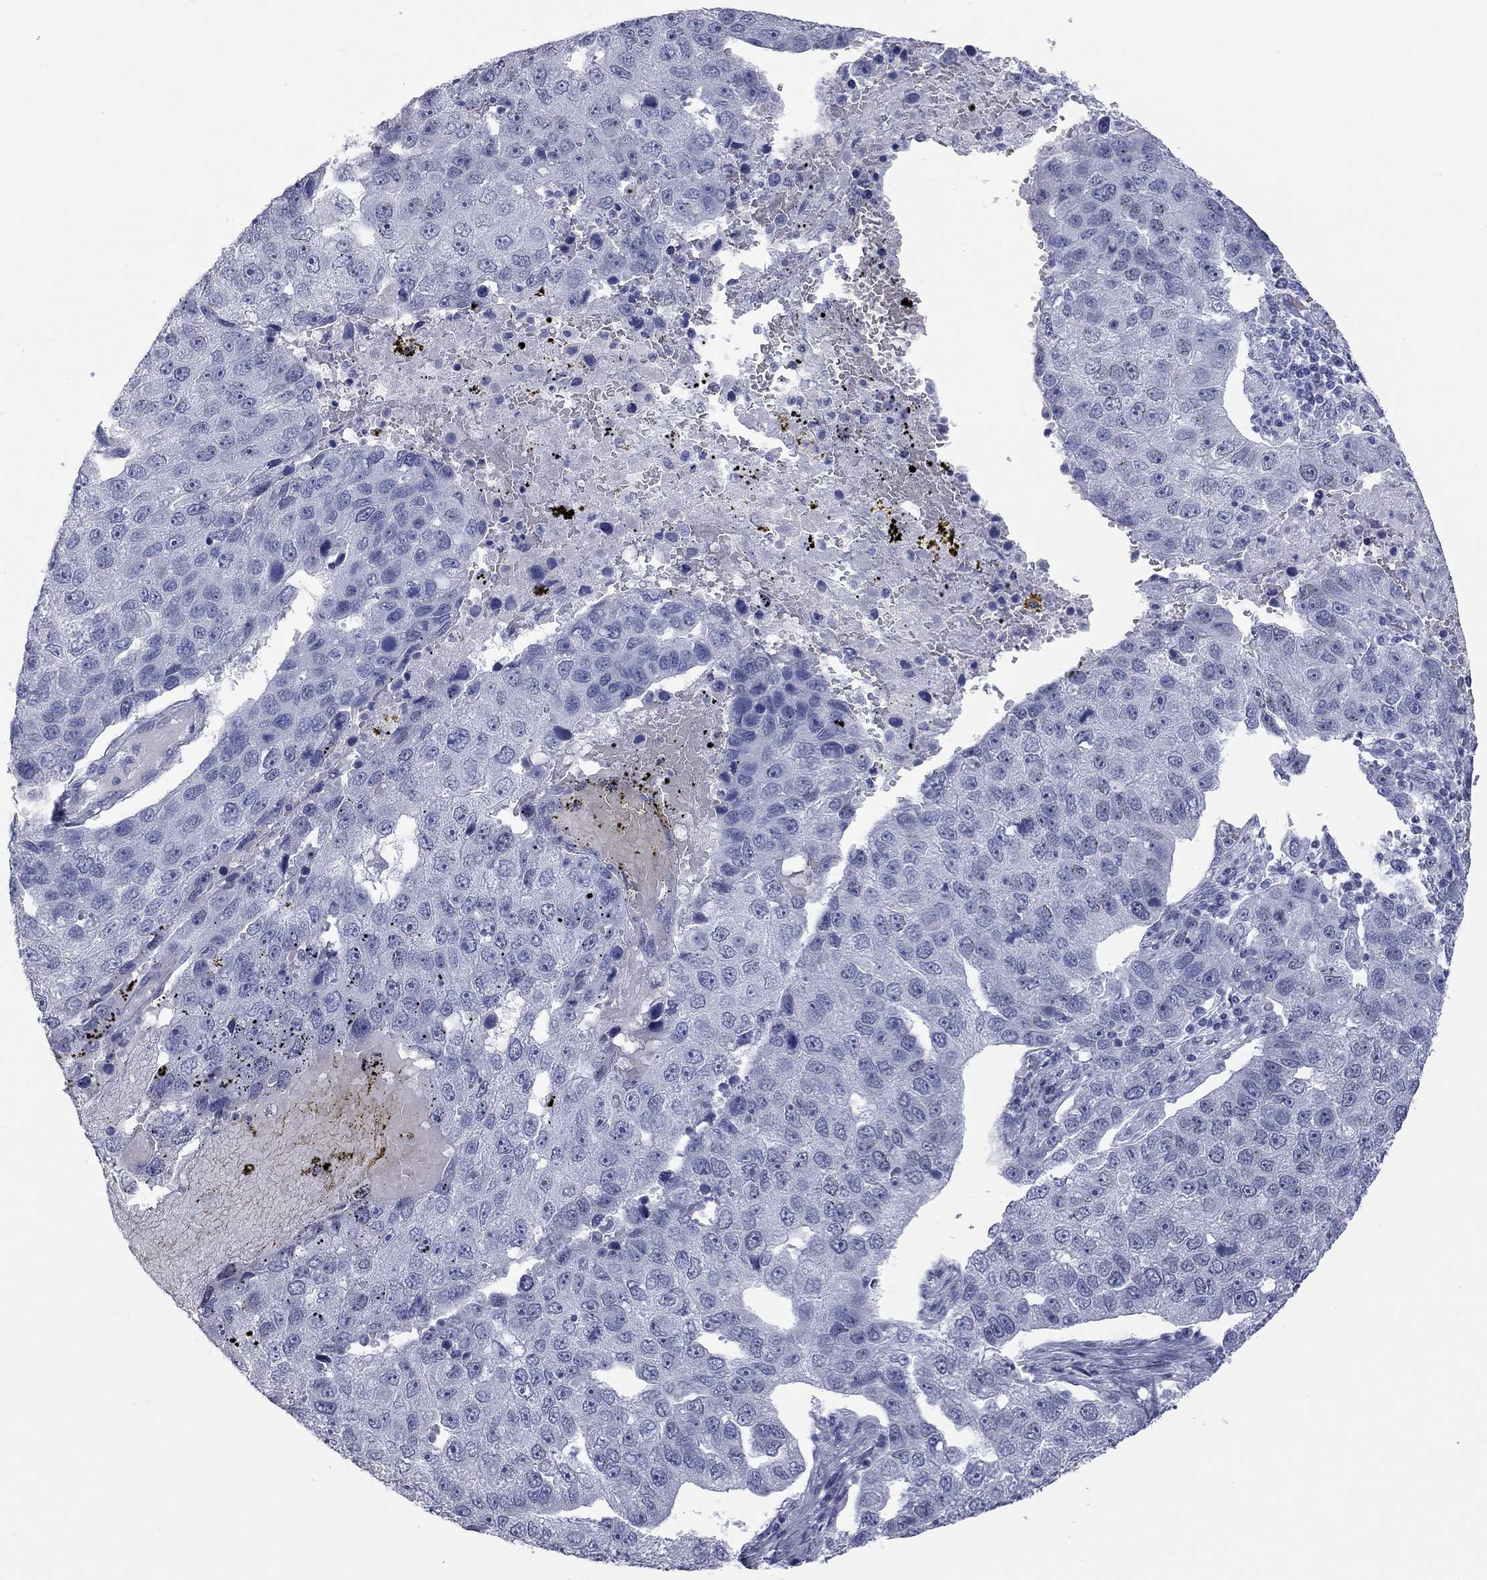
{"staining": {"intensity": "negative", "quantity": "none", "location": "none"}, "tissue": "pancreatic cancer", "cell_type": "Tumor cells", "image_type": "cancer", "snomed": [{"axis": "morphology", "description": "Adenocarcinoma, NOS"}, {"axis": "topography", "description": "Pancreas"}], "caption": "A micrograph of human pancreatic cancer is negative for staining in tumor cells.", "gene": "AK8", "patient": {"sex": "female", "age": 61}}